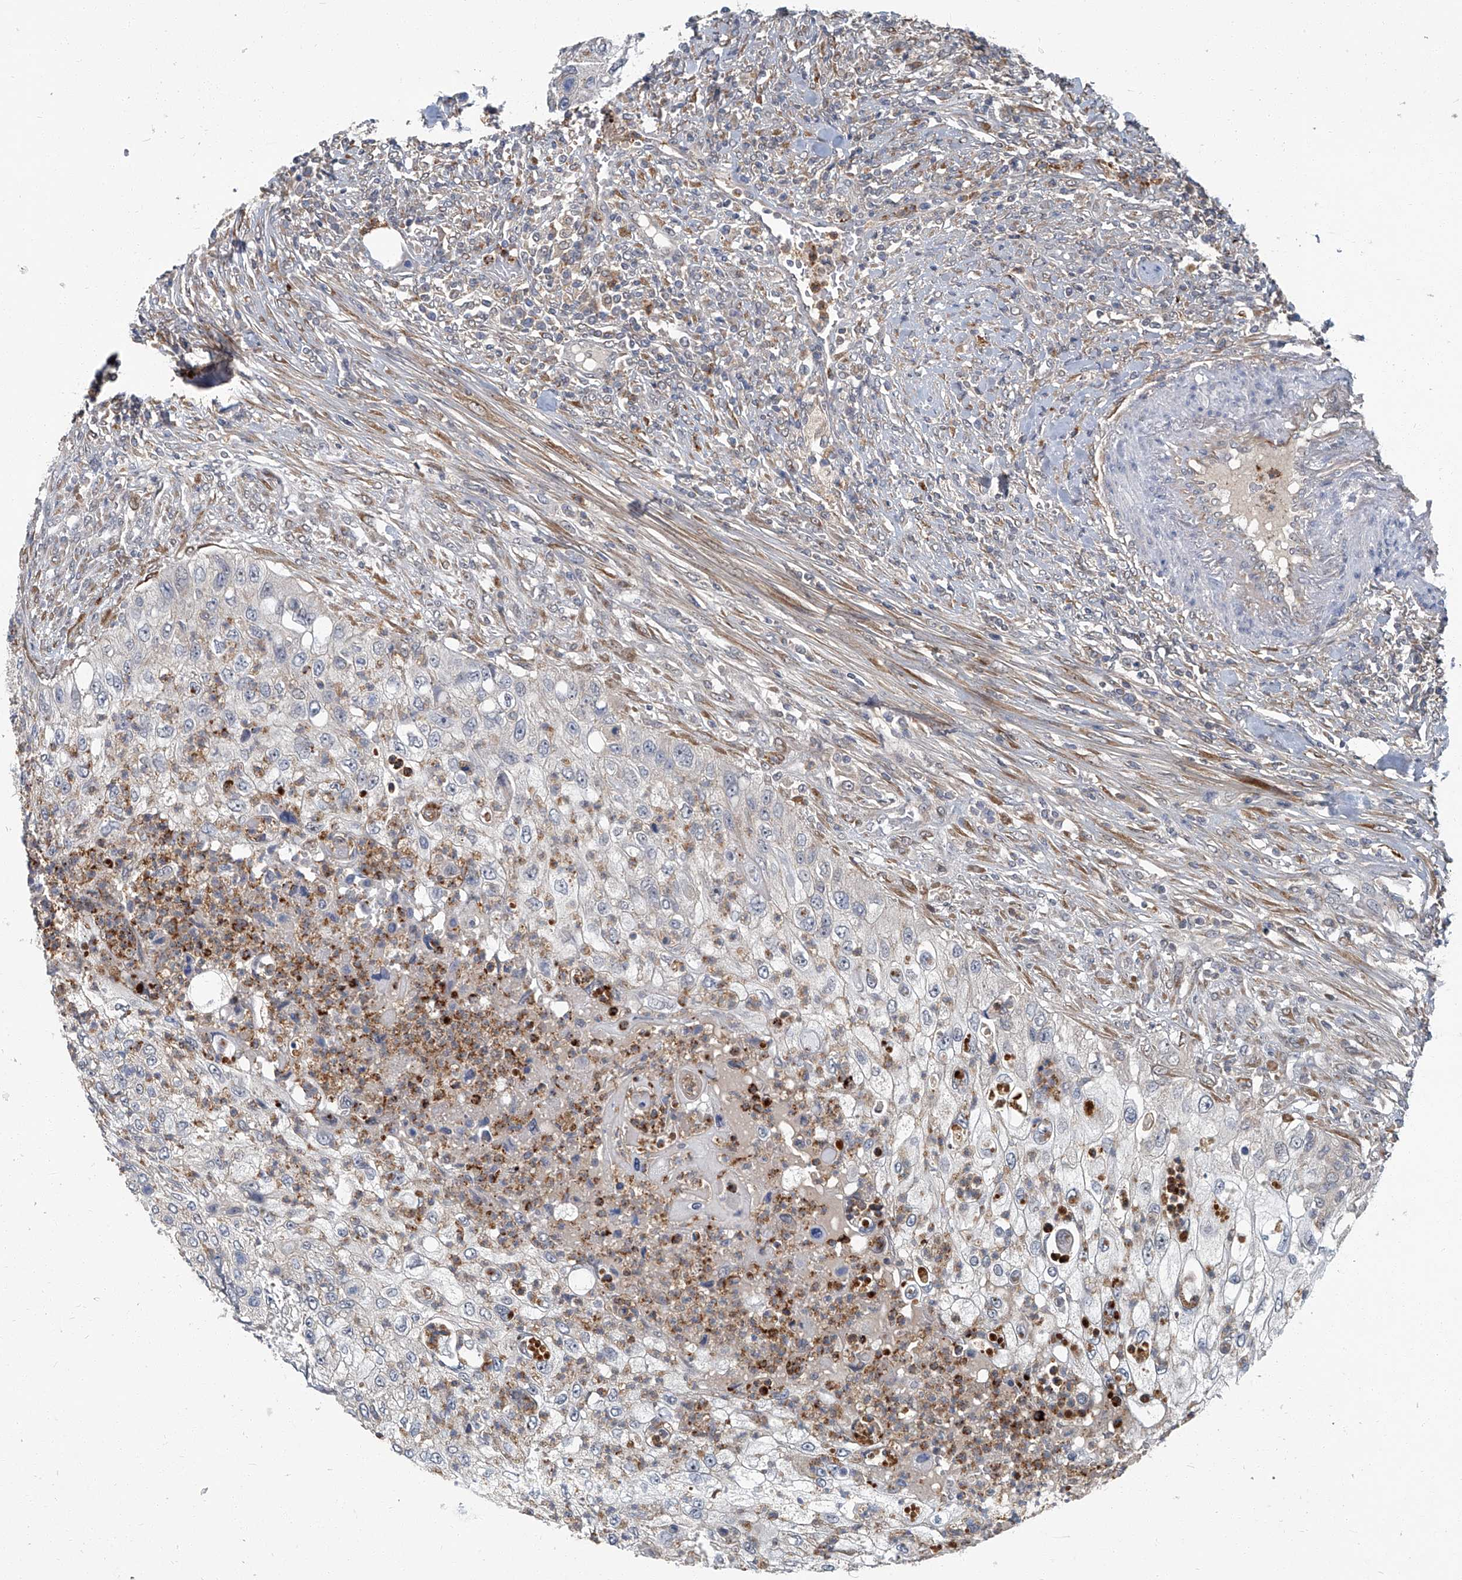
{"staining": {"intensity": "negative", "quantity": "none", "location": "none"}, "tissue": "urothelial cancer", "cell_type": "Tumor cells", "image_type": "cancer", "snomed": [{"axis": "morphology", "description": "Urothelial carcinoma, High grade"}, {"axis": "topography", "description": "Urinary bladder"}], "caption": "A photomicrograph of human urothelial cancer is negative for staining in tumor cells. The staining is performed using DAB (3,3'-diaminobenzidine) brown chromogen with nuclei counter-stained in using hematoxylin.", "gene": "AKNAD1", "patient": {"sex": "female", "age": 60}}